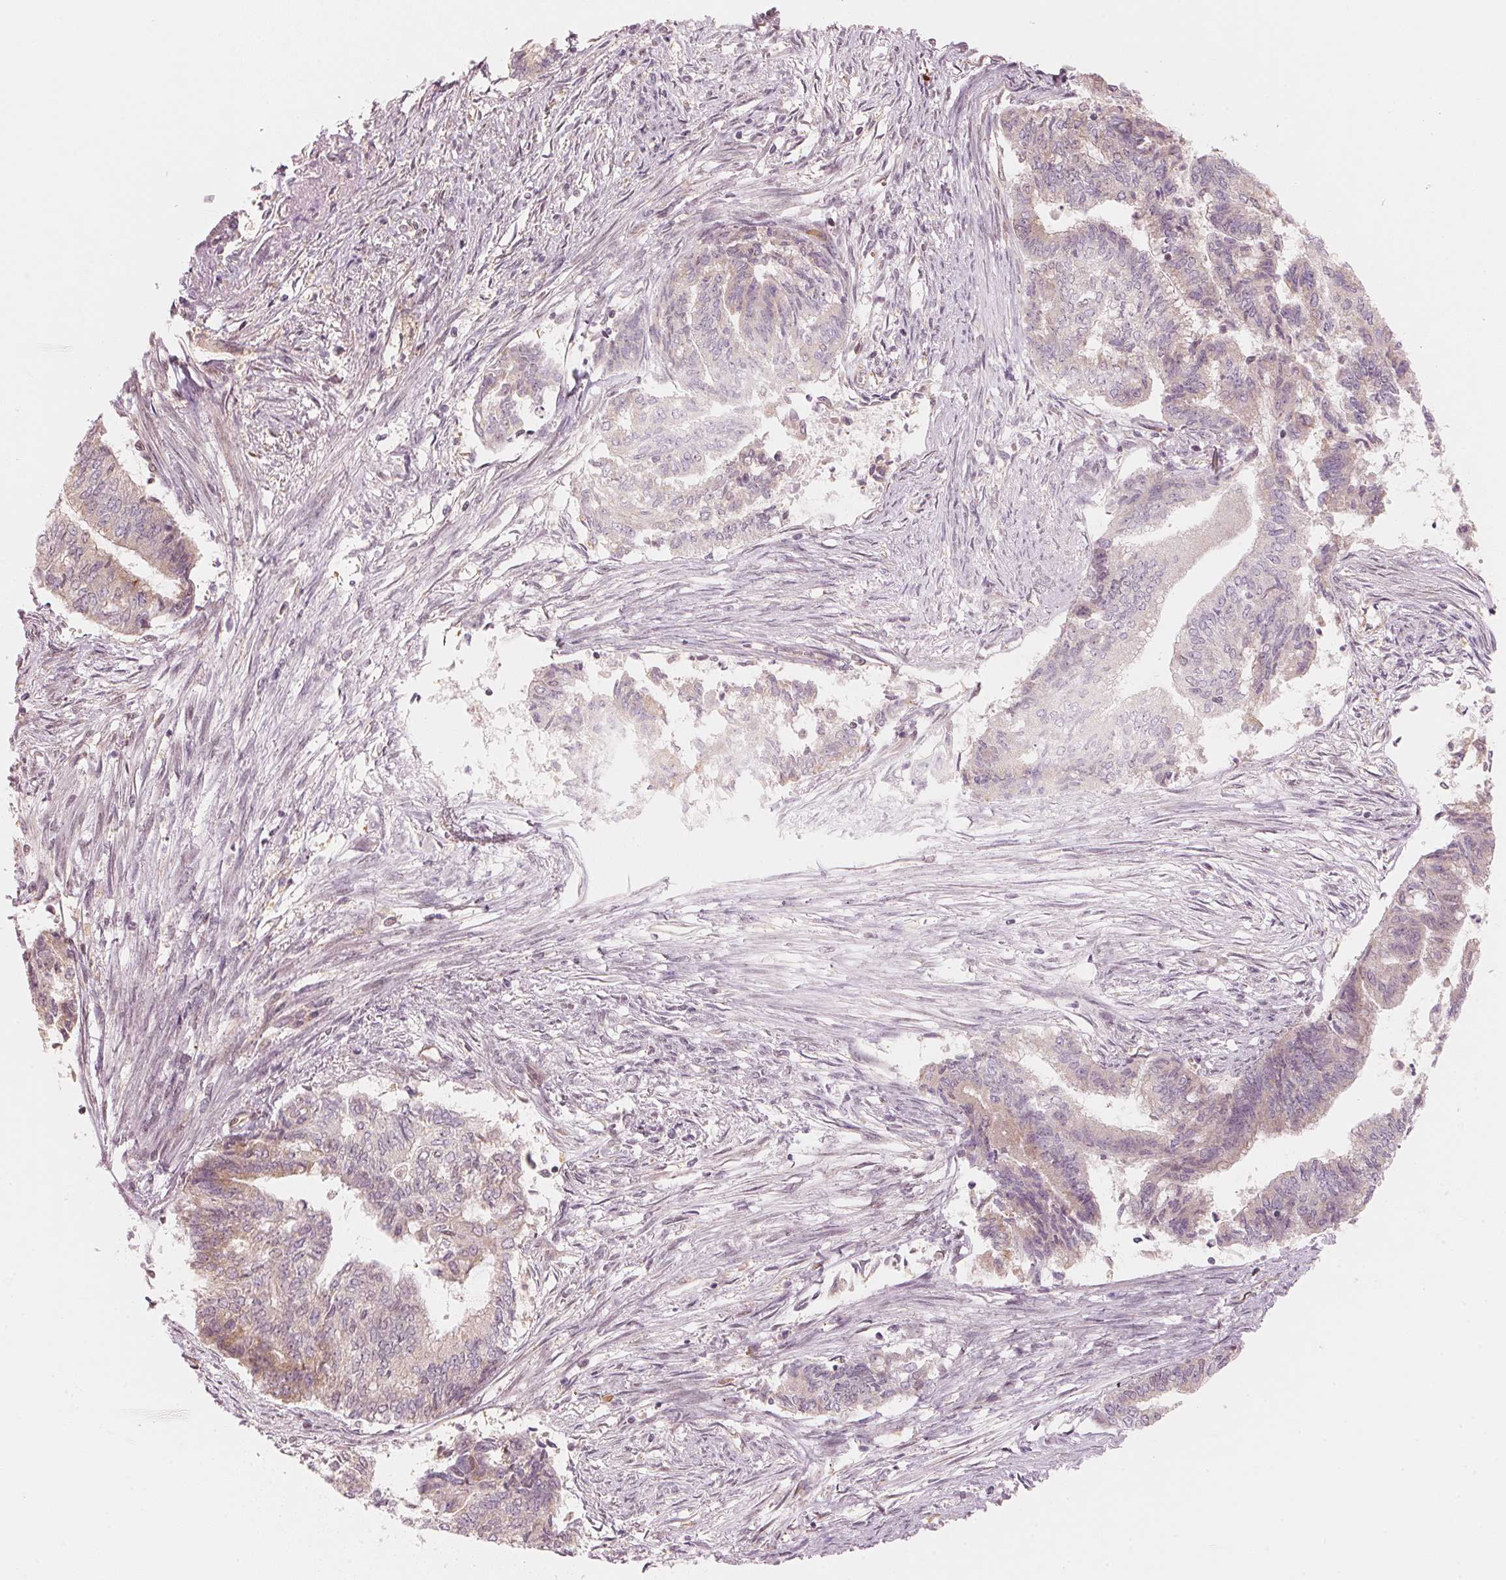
{"staining": {"intensity": "negative", "quantity": "none", "location": "none"}, "tissue": "endometrial cancer", "cell_type": "Tumor cells", "image_type": "cancer", "snomed": [{"axis": "morphology", "description": "Adenocarcinoma, NOS"}, {"axis": "topography", "description": "Endometrium"}], "caption": "The histopathology image displays no staining of tumor cells in endometrial cancer (adenocarcinoma).", "gene": "PRKN", "patient": {"sex": "female", "age": 65}}